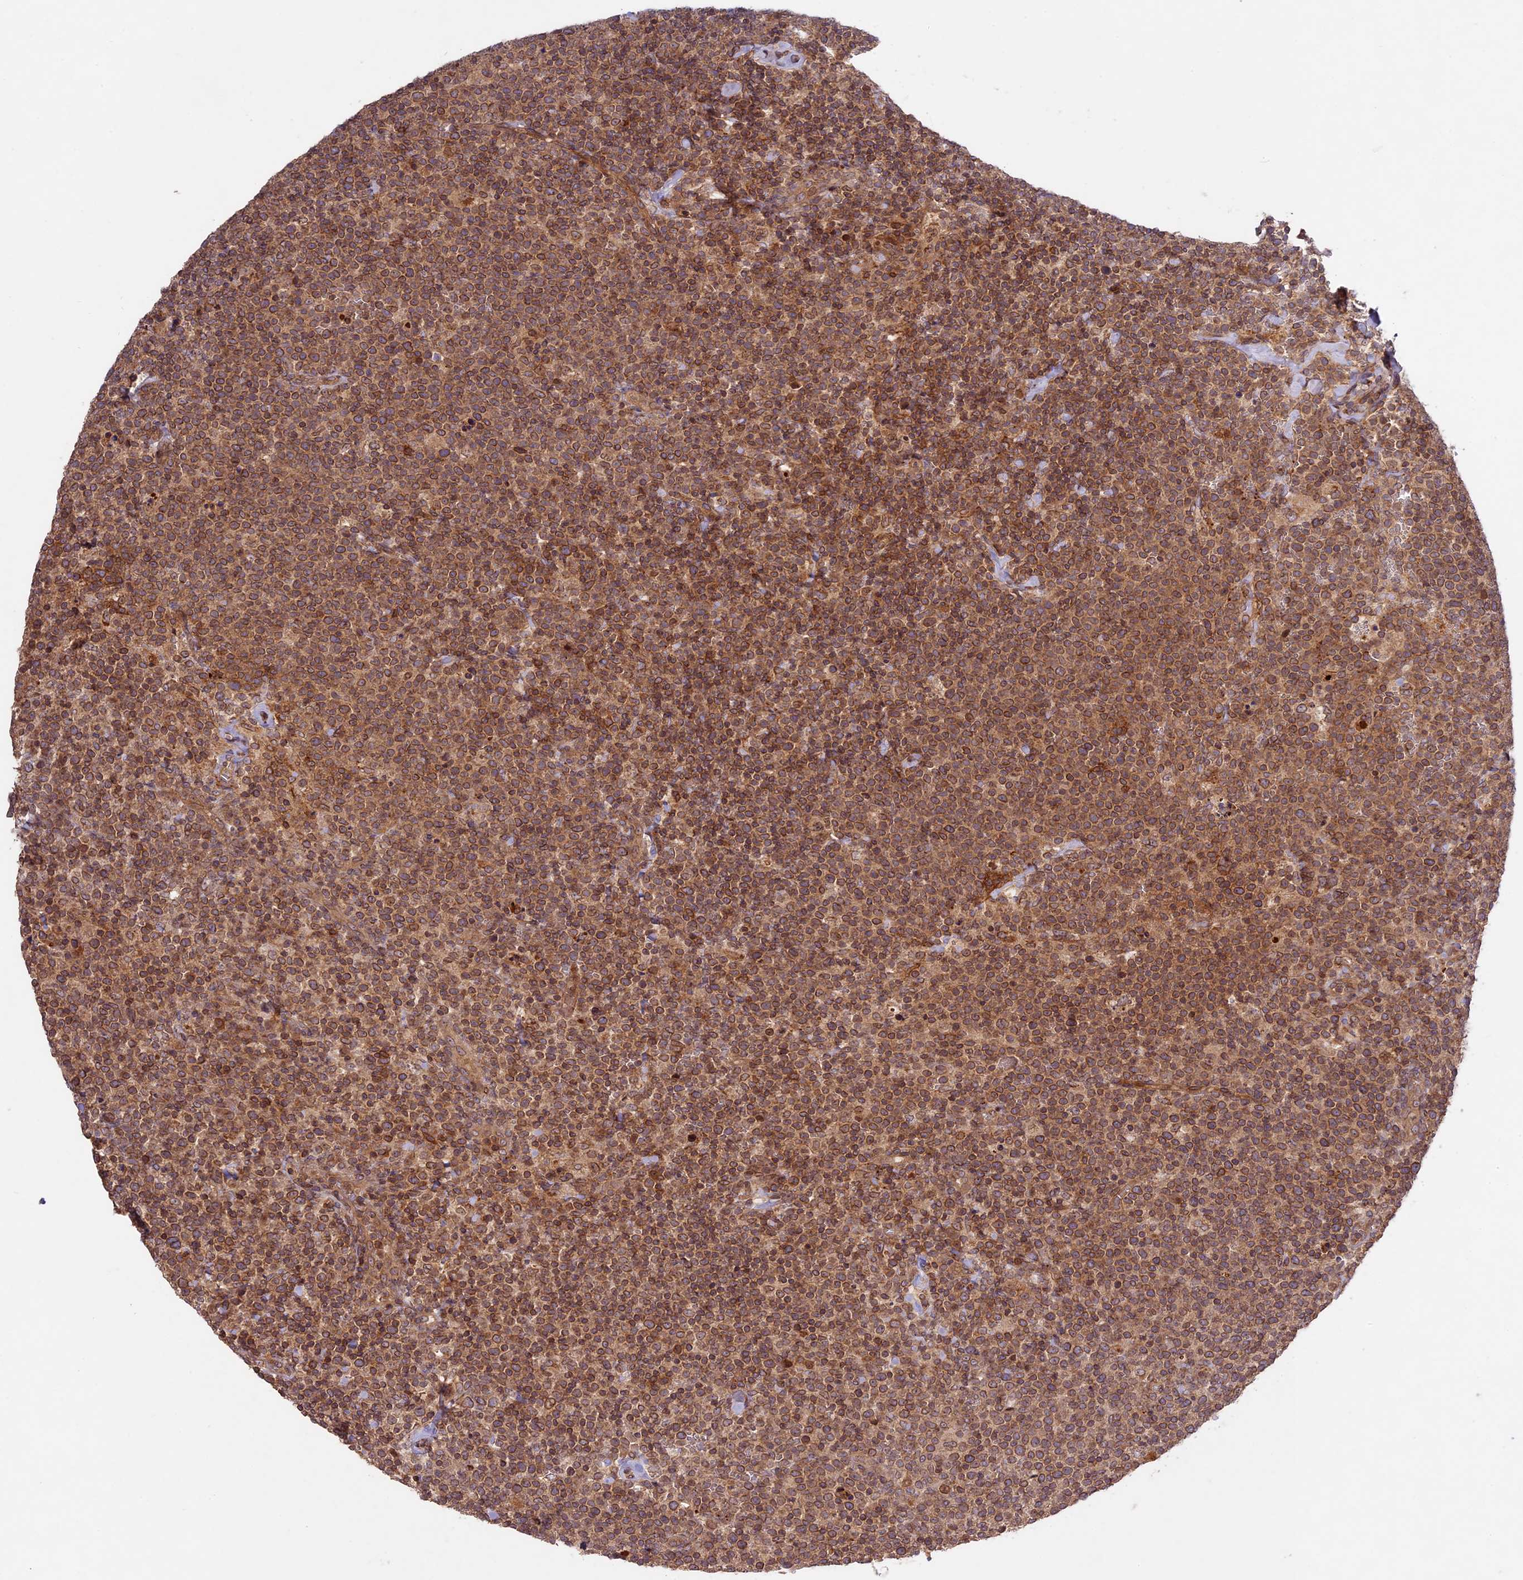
{"staining": {"intensity": "moderate", "quantity": ">75%", "location": "cytoplasmic/membranous"}, "tissue": "lymphoma", "cell_type": "Tumor cells", "image_type": "cancer", "snomed": [{"axis": "morphology", "description": "Malignant lymphoma, non-Hodgkin's type, High grade"}, {"axis": "topography", "description": "Lymph node"}], "caption": "Lymphoma stained for a protein (brown) reveals moderate cytoplasmic/membranous positive positivity in approximately >75% of tumor cells.", "gene": "DGKH", "patient": {"sex": "male", "age": 61}}